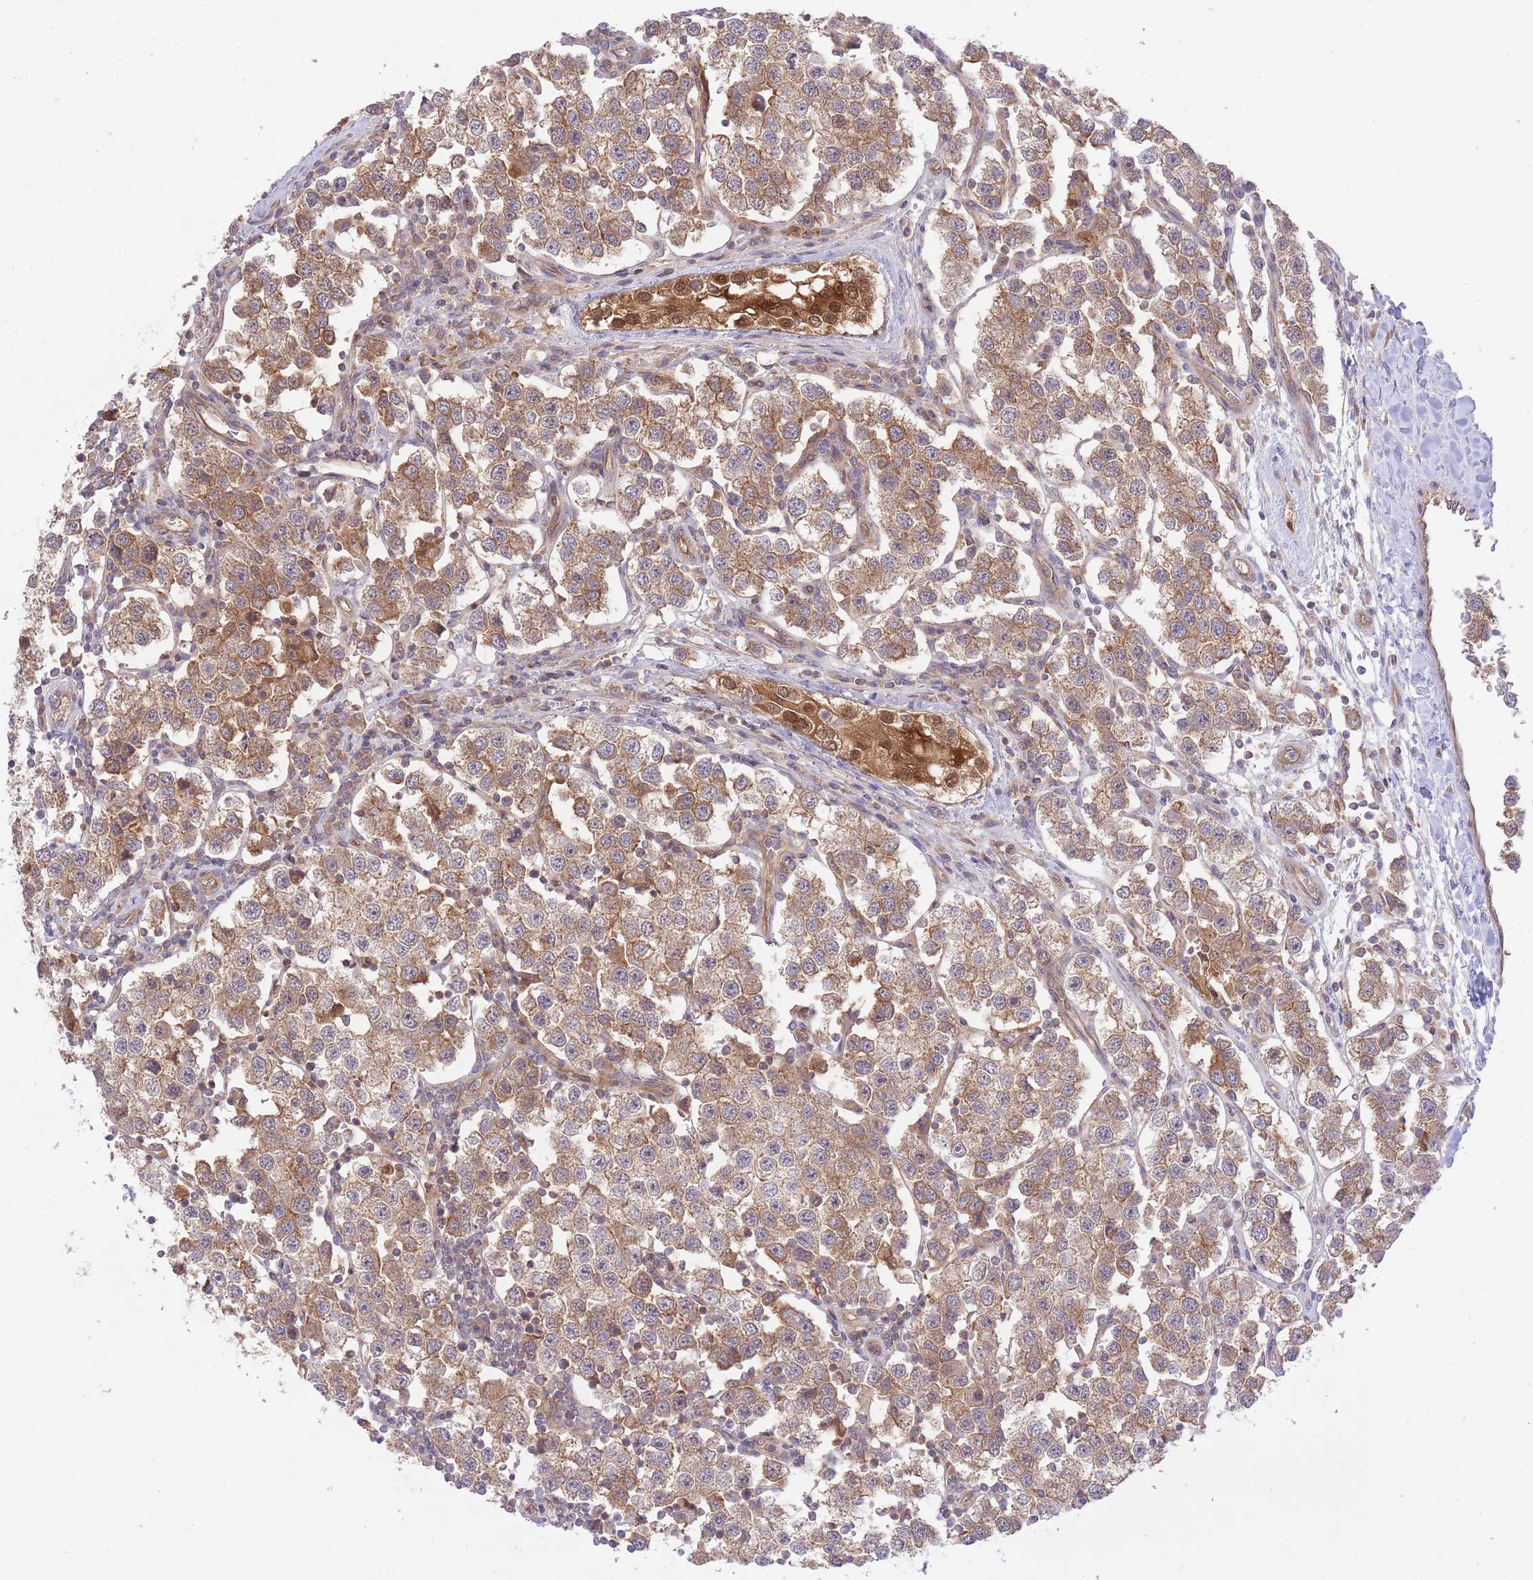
{"staining": {"intensity": "moderate", "quantity": ">75%", "location": "cytoplasmic/membranous"}, "tissue": "testis cancer", "cell_type": "Tumor cells", "image_type": "cancer", "snomed": [{"axis": "morphology", "description": "Seminoma, NOS"}, {"axis": "topography", "description": "Testis"}], "caption": "Immunohistochemistry (IHC) image of human seminoma (testis) stained for a protein (brown), which displays medium levels of moderate cytoplasmic/membranous positivity in approximately >75% of tumor cells.", "gene": "PREP", "patient": {"sex": "male", "age": 37}}